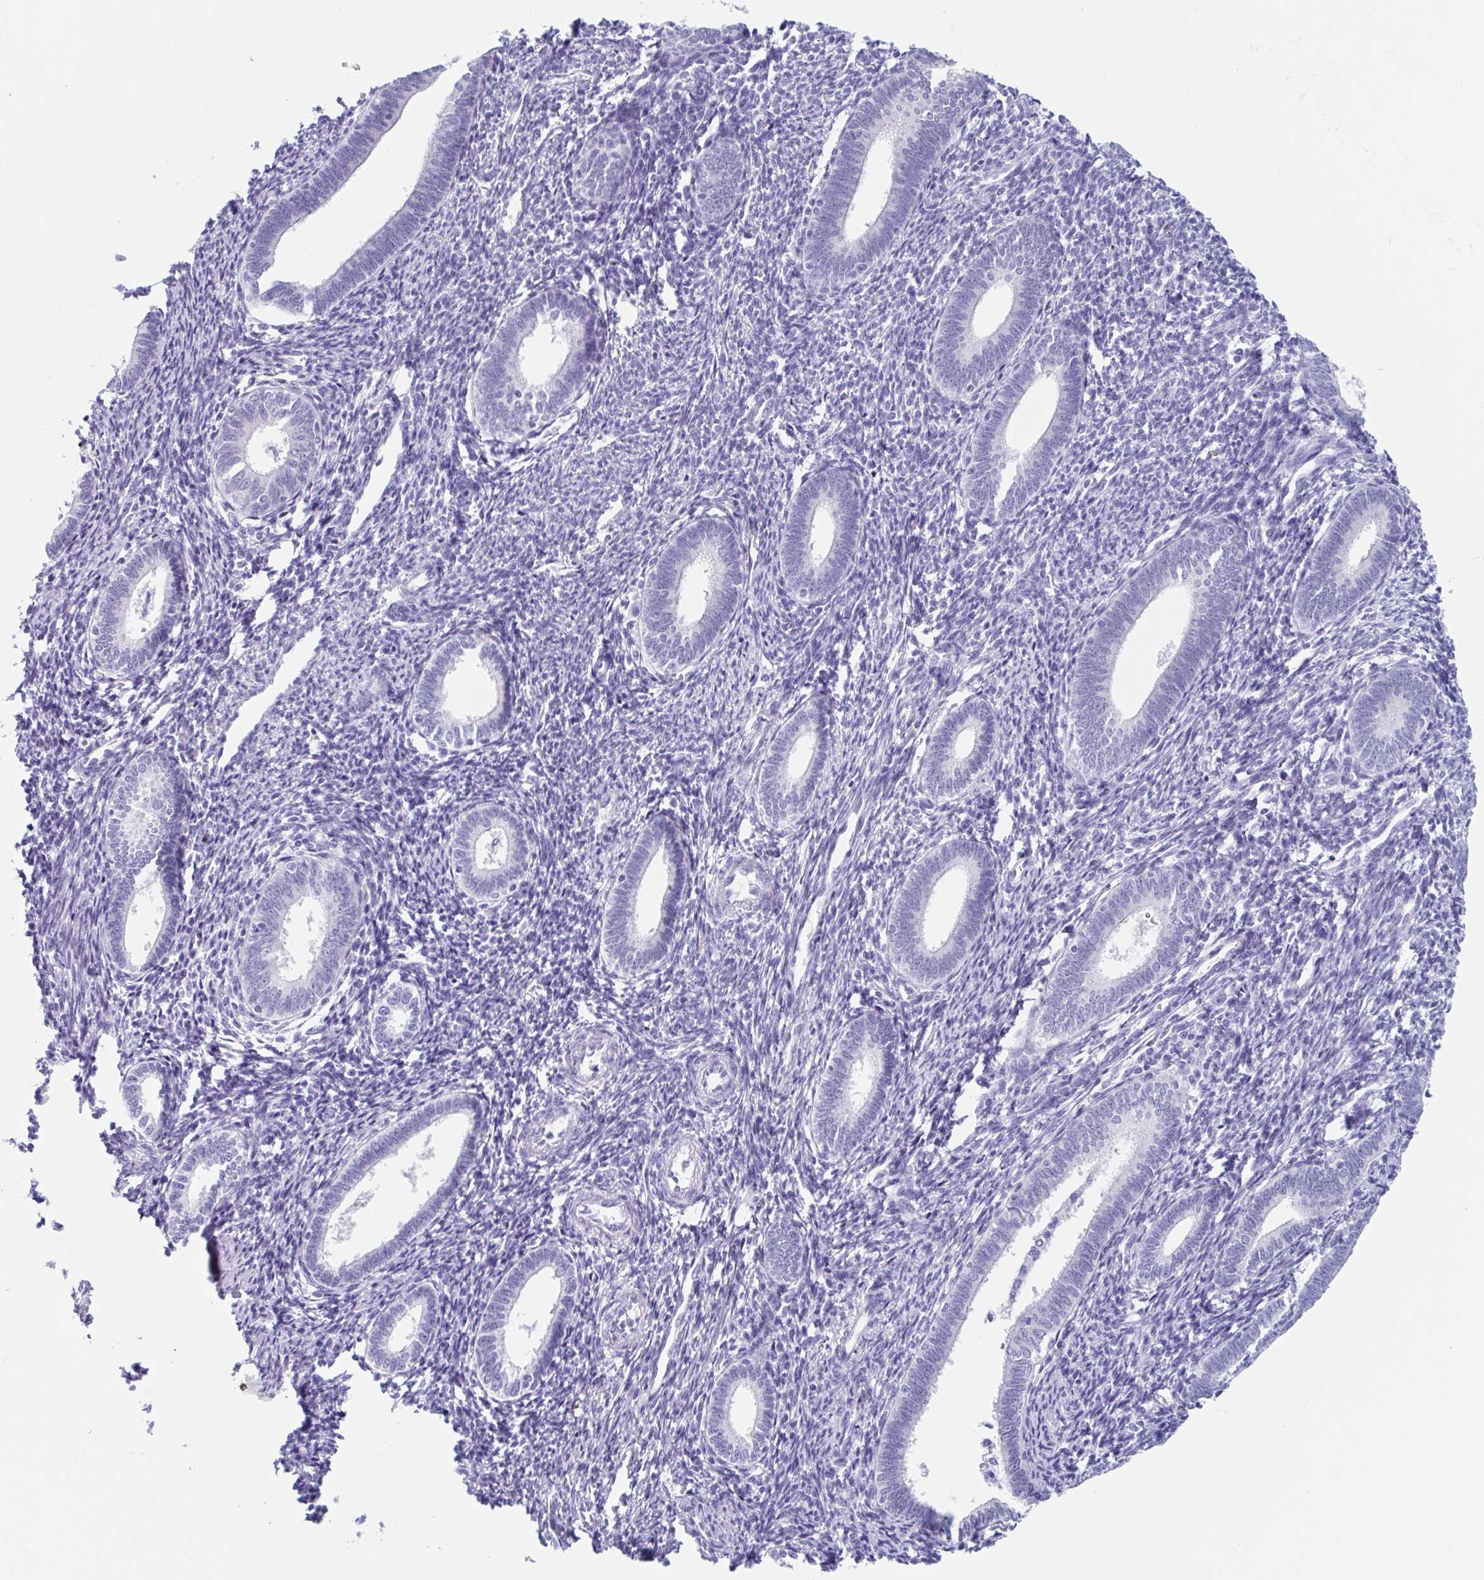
{"staining": {"intensity": "negative", "quantity": "none", "location": "none"}, "tissue": "endometrium", "cell_type": "Cells in endometrial stroma", "image_type": "normal", "snomed": [{"axis": "morphology", "description": "Normal tissue, NOS"}, {"axis": "topography", "description": "Endometrium"}], "caption": "This is an immunohistochemistry (IHC) histopathology image of benign endometrium. There is no positivity in cells in endometrial stroma.", "gene": "CPTP", "patient": {"sex": "female", "age": 41}}